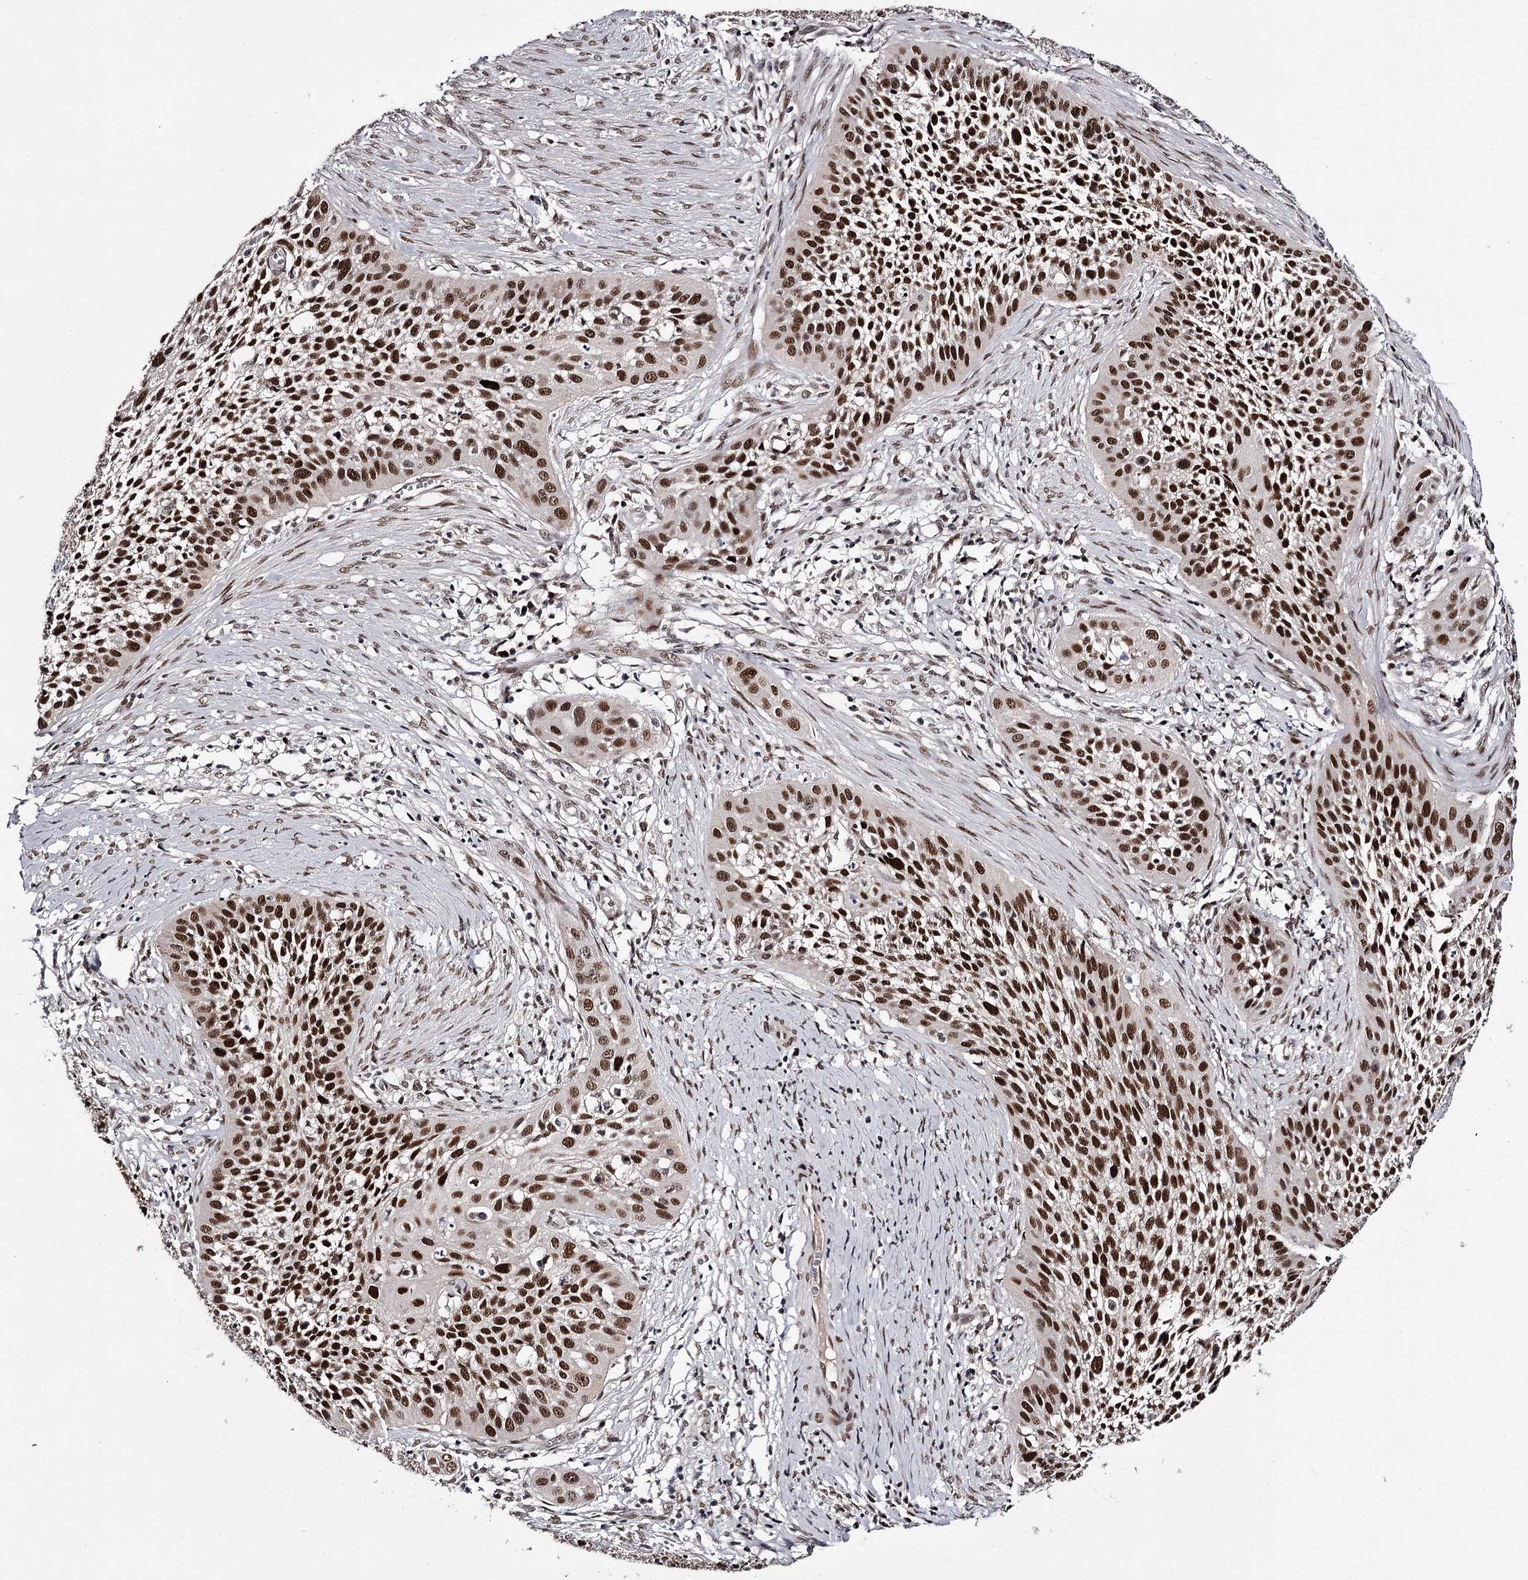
{"staining": {"intensity": "strong", "quantity": ">75%", "location": "nuclear"}, "tissue": "cervical cancer", "cell_type": "Tumor cells", "image_type": "cancer", "snomed": [{"axis": "morphology", "description": "Squamous cell carcinoma, NOS"}, {"axis": "topography", "description": "Cervix"}], "caption": "This micrograph displays IHC staining of human cervical cancer (squamous cell carcinoma), with high strong nuclear staining in approximately >75% of tumor cells.", "gene": "TTC33", "patient": {"sex": "female", "age": 34}}